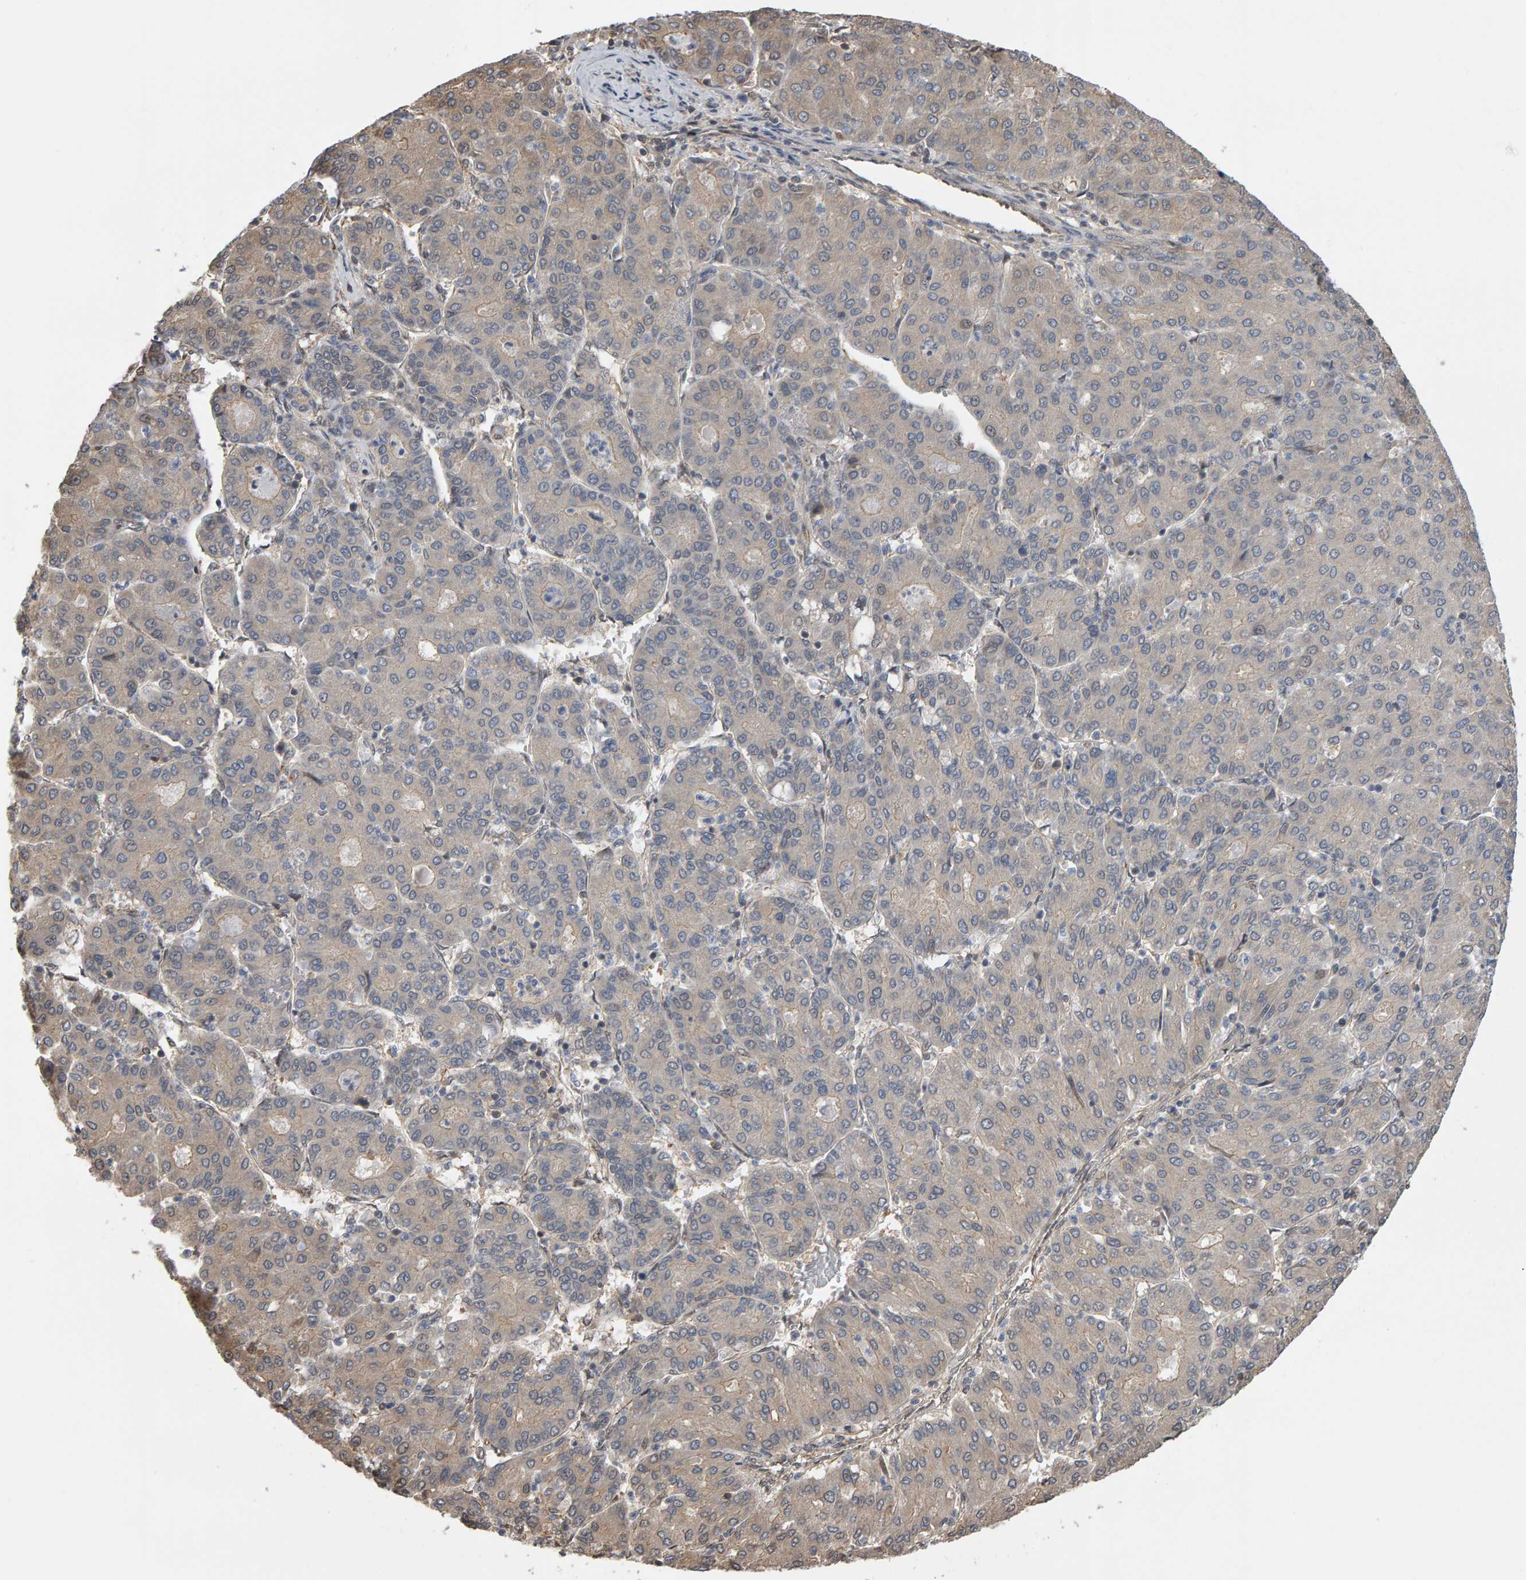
{"staining": {"intensity": "weak", "quantity": ">75%", "location": "cytoplasmic/membranous"}, "tissue": "liver cancer", "cell_type": "Tumor cells", "image_type": "cancer", "snomed": [{"axis": "morphology", "description": "Carcinoma, Hepatocellular, NOS"}, {"axis": "topography", "description": "Liver"}], "caption": "High-magnification brightfield microscopy of liver hepatocellular carcinoma stained with DAB (3,3'-diaminobenzidine) (brown) and counterstained with hematoxylin (blue). tumor cells exhibit weak cytoplasmic/membranous expression is present in approximately>75% of cells.", "gene": "COASY", "patient": {"sex": "male", "age": 65}}